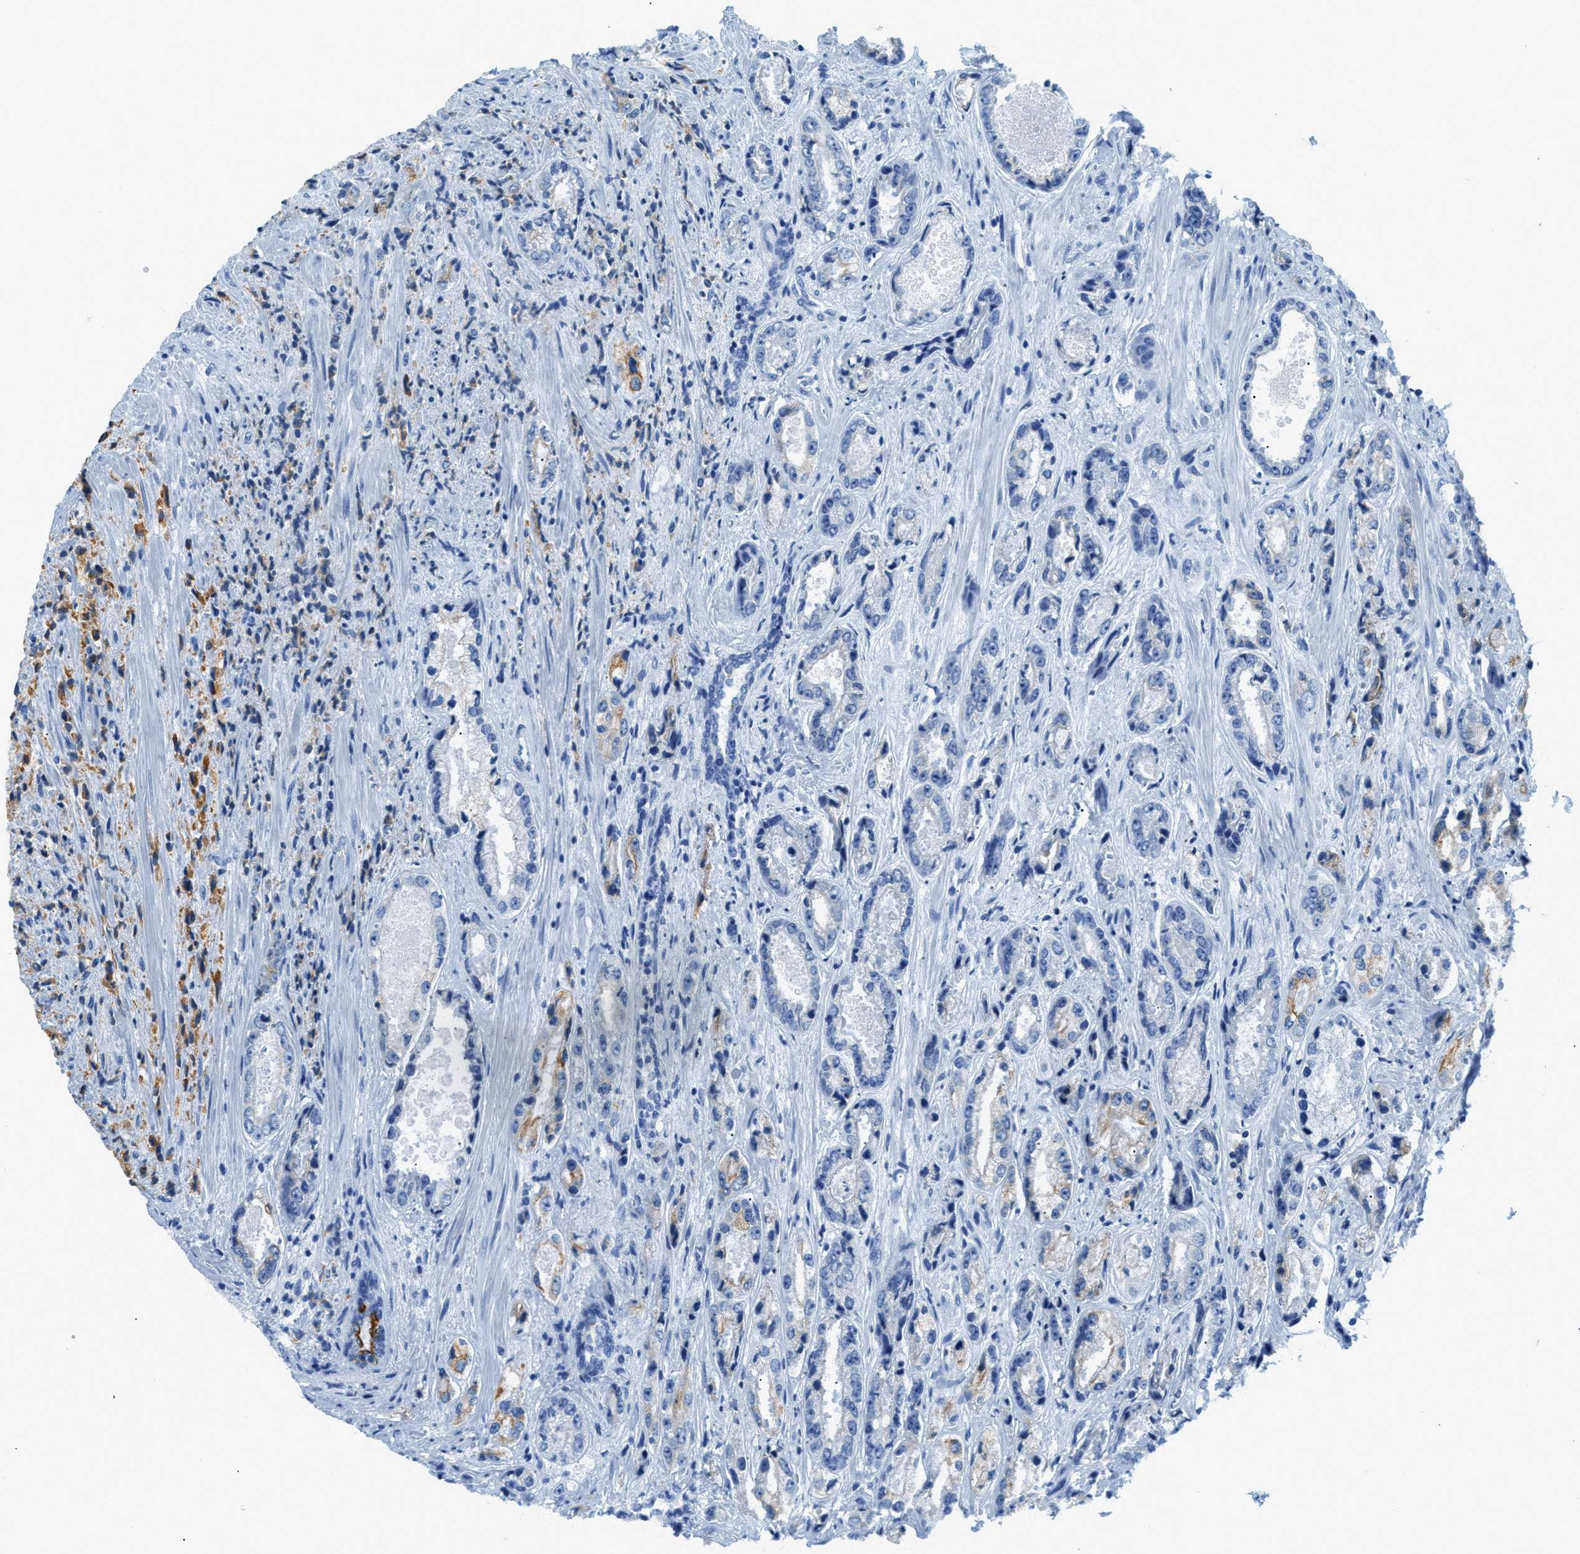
{"staining": {"intensity": "moderate", "quantity": "<25%", "location": "cytoplasmic/membranous"}, "tissue": "prostate cancer", "cell_type": "Tumor cells", "image_type": "cancer", "snomed": [{"axis": "morphology", "description": "Adenocarcinoma, High grade"}, {"axis": "topography", "description": "Prostate"}], "caption": "DAB (3,3'-diaminobenzidine) immunohistochemical staining of prostate cancer reveals moderate cytoplasmic/membranous protein staining in approximately <25% of tumor cells.", "gene": "STXBP2", "patient": {"sex": "male", "age": 61}}